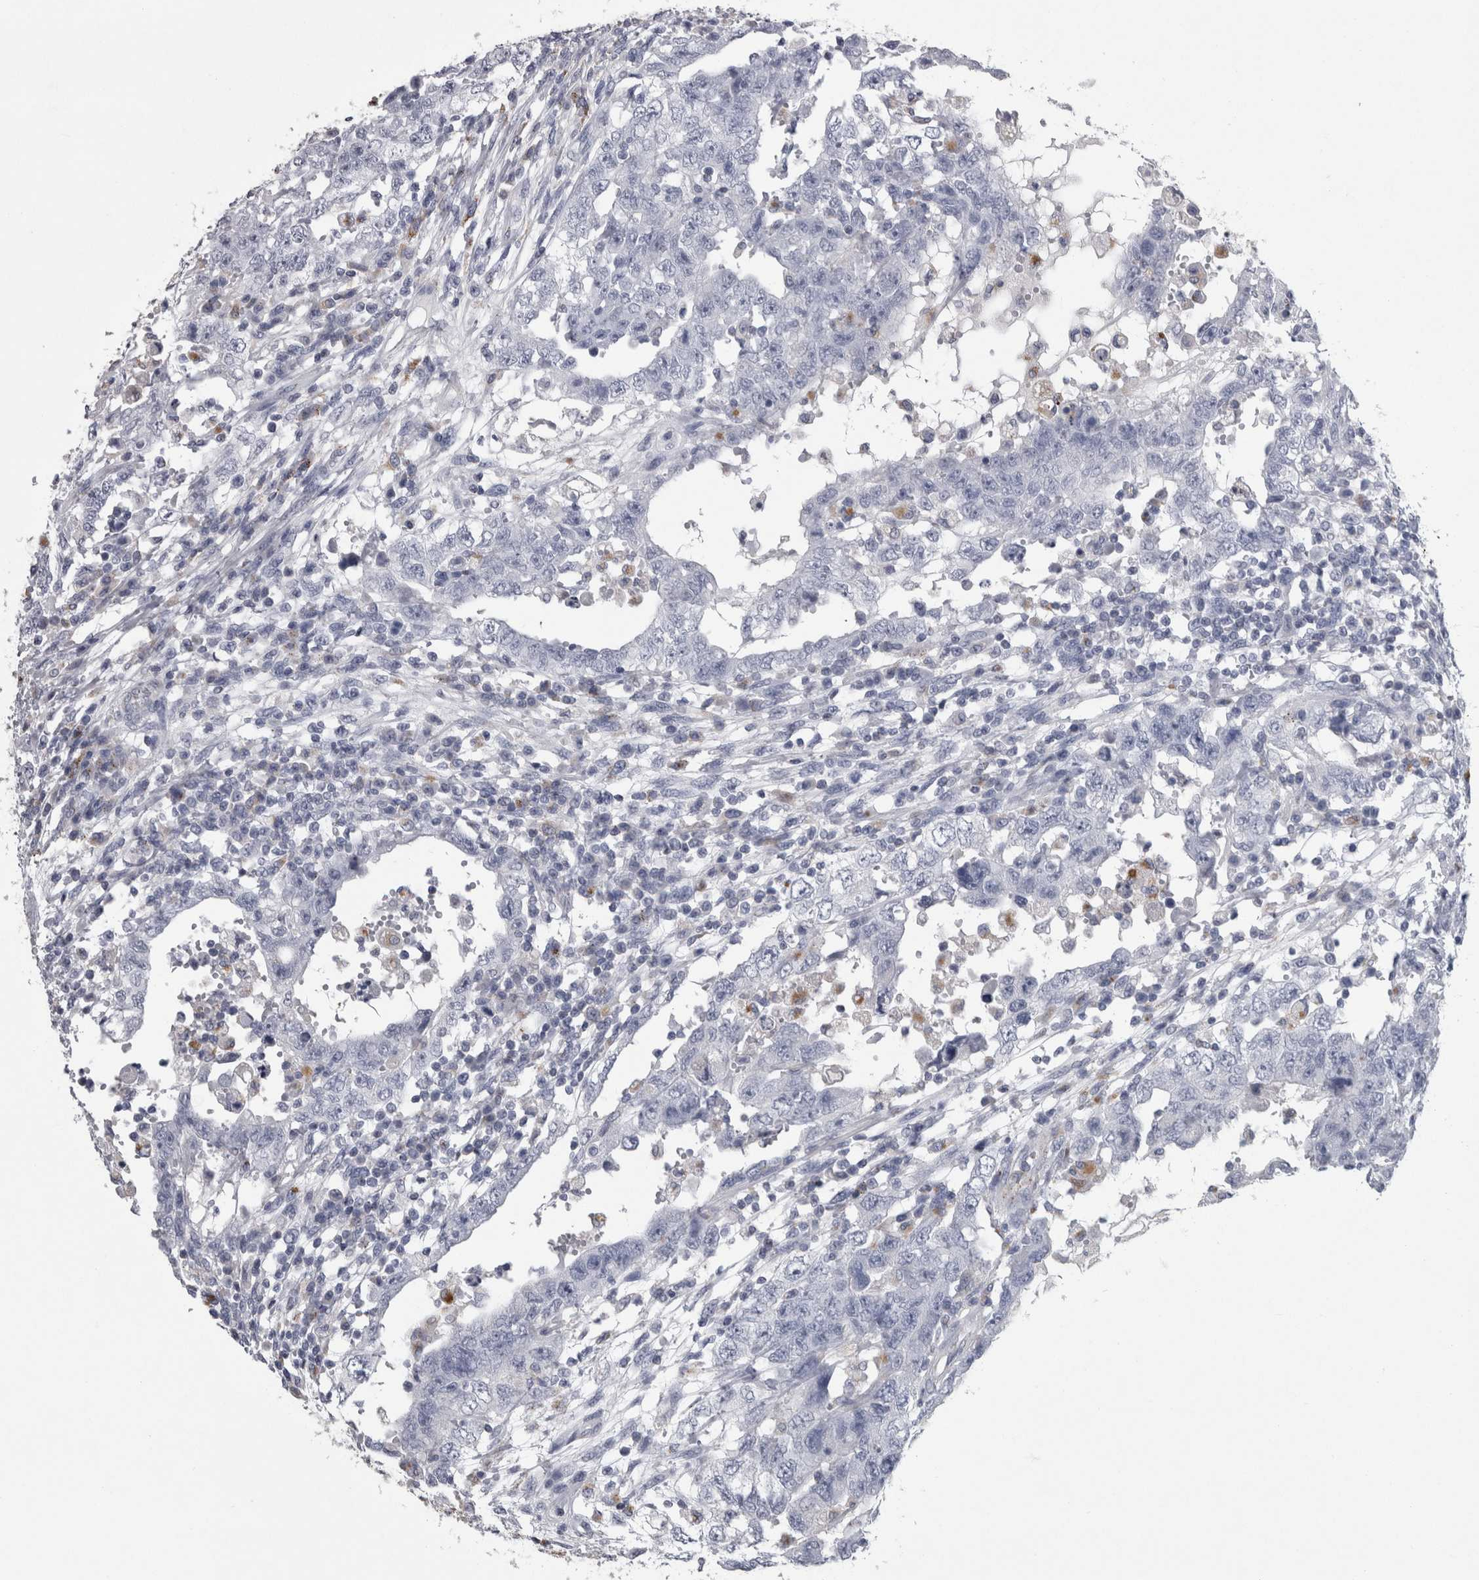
{"staining": {"intensity": "negative", "quantity": "none", "location": "none"}, "tissue": "testis cancer", "cell_type": "Tumor cells", "image_type": "cancer", "snomed": [{"axis": "morphology", "description": "Carcinoma, Embryonal, NOS"}, {"axis": "topography", "description": "Testis"}], "caption": "High power microscopy image of an IHC photomicrograph of testis embryonal carcinoma, revealing no significant positivity in tumor cells.", "gene": "DPP7", "patient": {"sex": "male", "age": 26}}